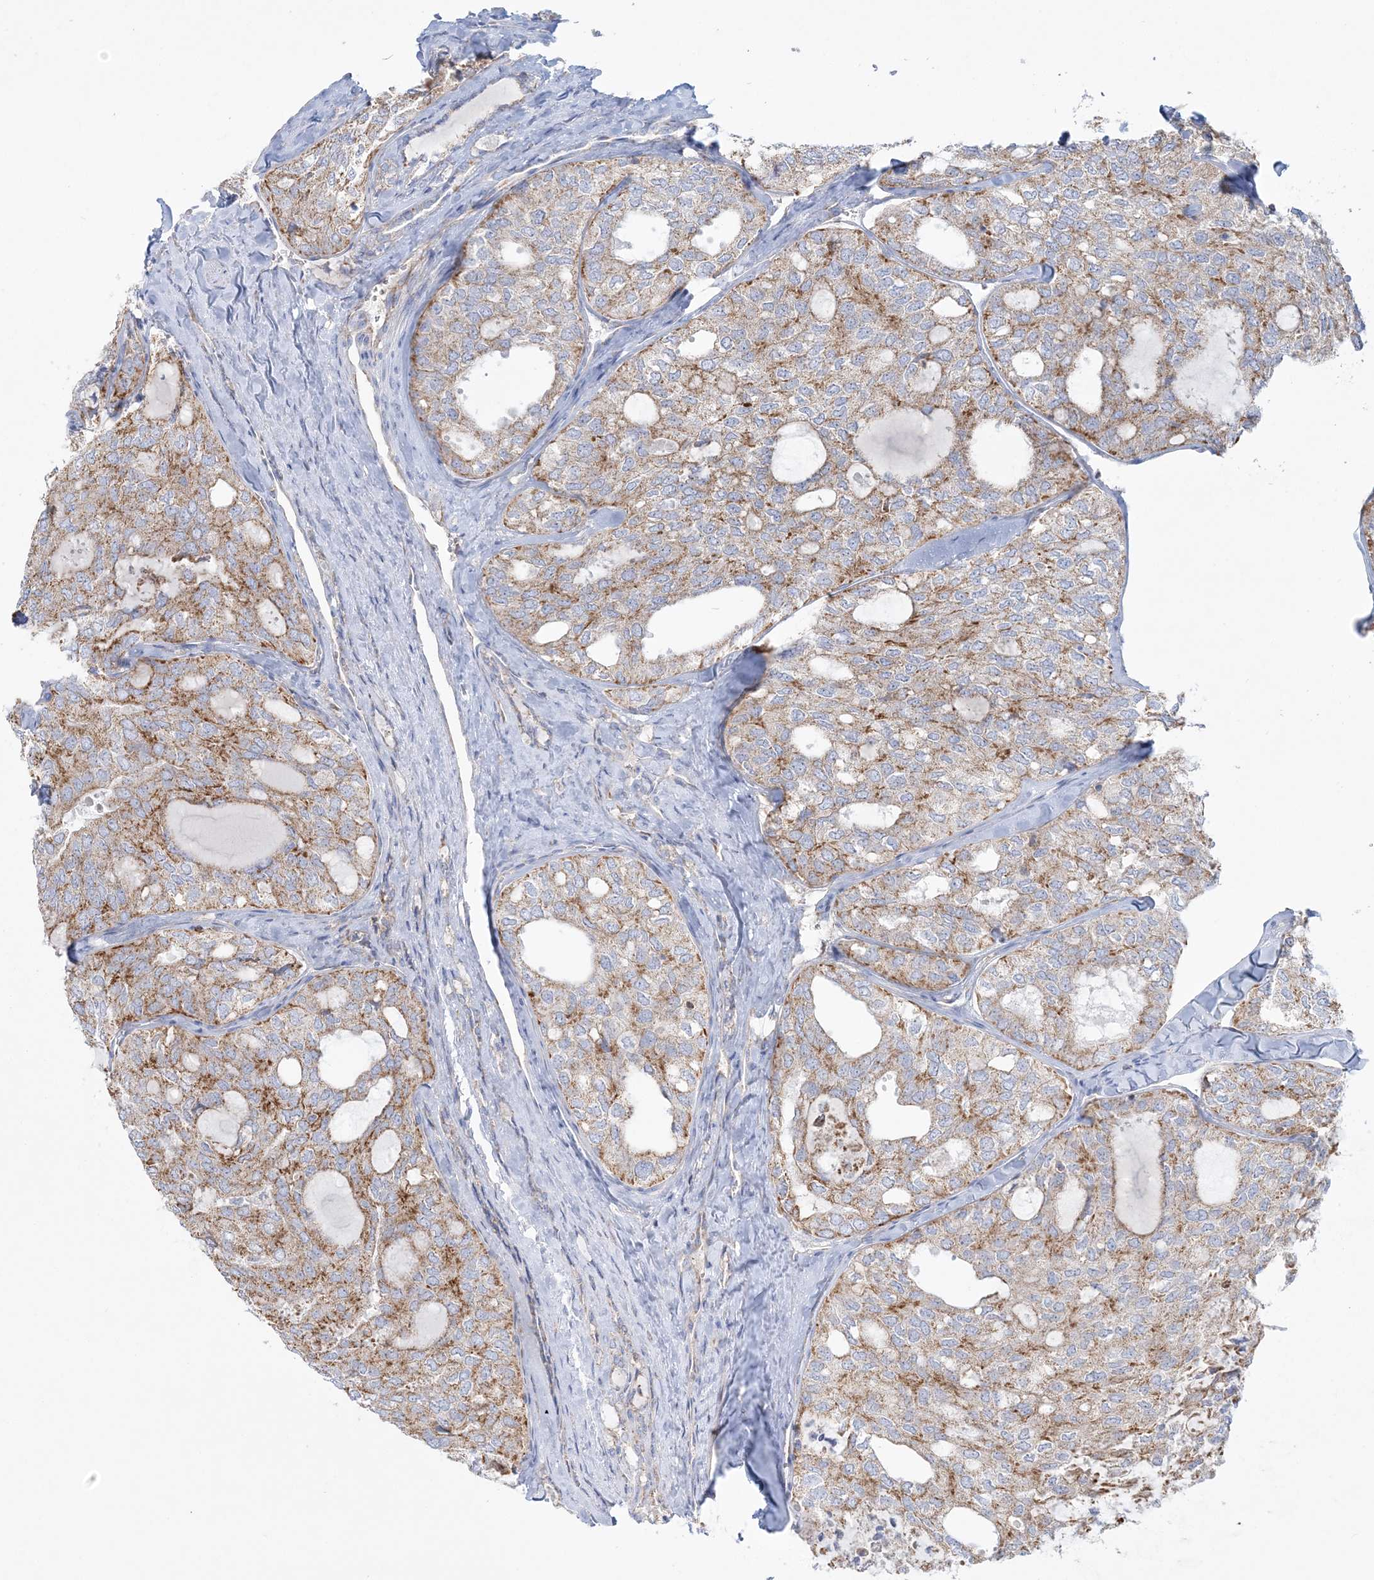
{"staining": {"intensity": "moderate", "quantity": "25%-75%", "location": "cytoplasmic/membranous"}, "tissue": "thyroid cancer", "cell_type": "Tumor cells", "image_type": "cancer", "snomed": [{"axis": "morphology", "description": "Follicular adenoma carcinoma, NOS"}, {"axis": "topography", "description": "Thyroid gland"}], "caption": "Follicular adenoma carcinoma (thyroid) stained for a protein (brown) exhibits moderate cytoplasmic/membranous positive expression in approximately 25%-75% of tumor cells.", "gene": "TBC1D14", "patient": {"sex": "male", "age": 75}}